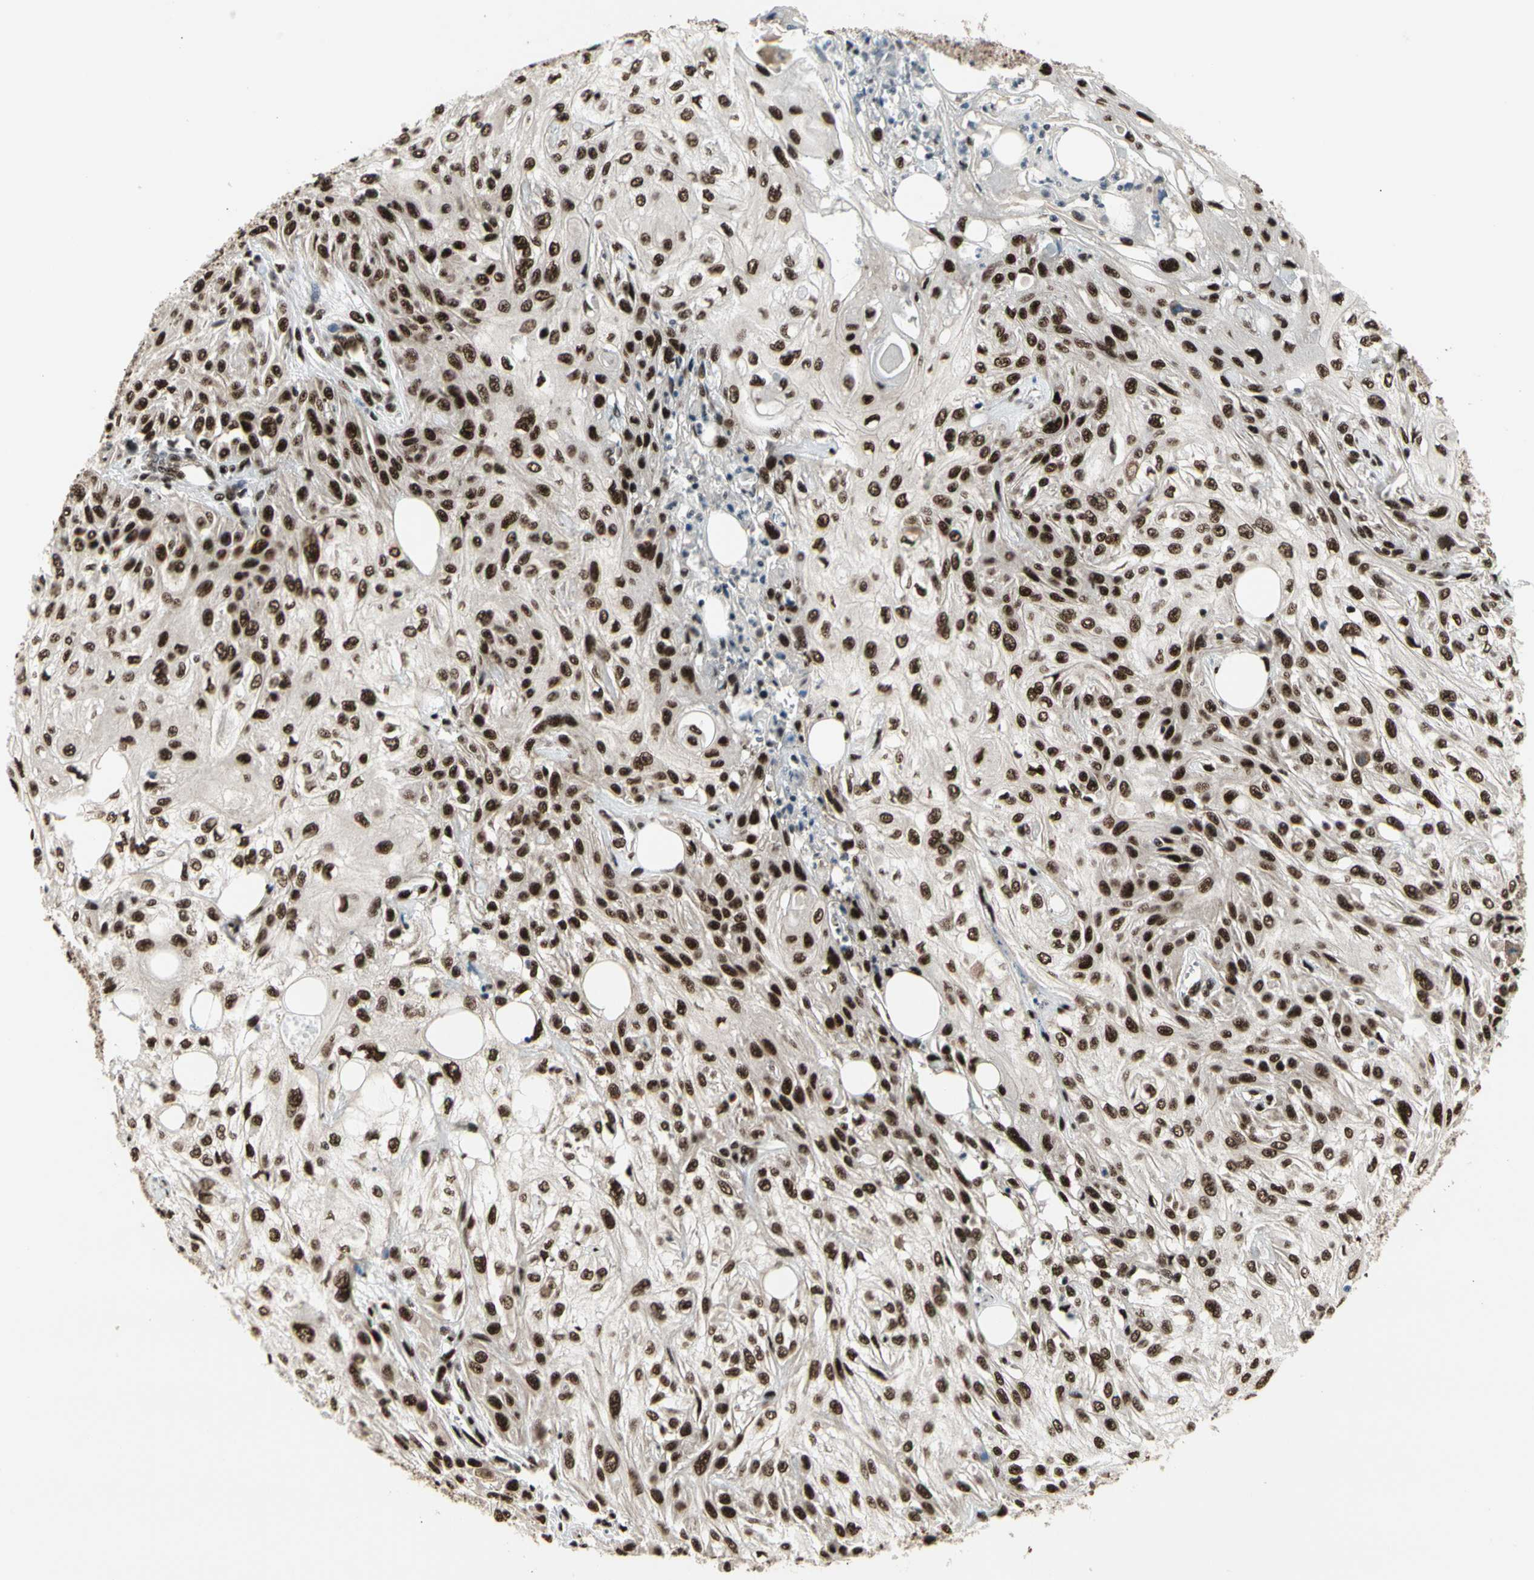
{"staining": {"intensity": "strong", "quantity": ">75%", "location": "nuclear"}, "tissue": "skin cancer", "cell_type": "Tumor cells", "image_type": "cancer", "snomed": [{"axis": "morphology", "description": "Squamous cell carcinoma, NOS"}, {"axis": "topography", "description": "Skin"}], "caption": "Immunohistochemical staining of skin squamous cell carcinoma demonstrates high levels of strong nuclear protein expression in approximately >75% of tumor cells.", "gene": "SRSF11", "patient": {"sex": "male", "age": 75}}